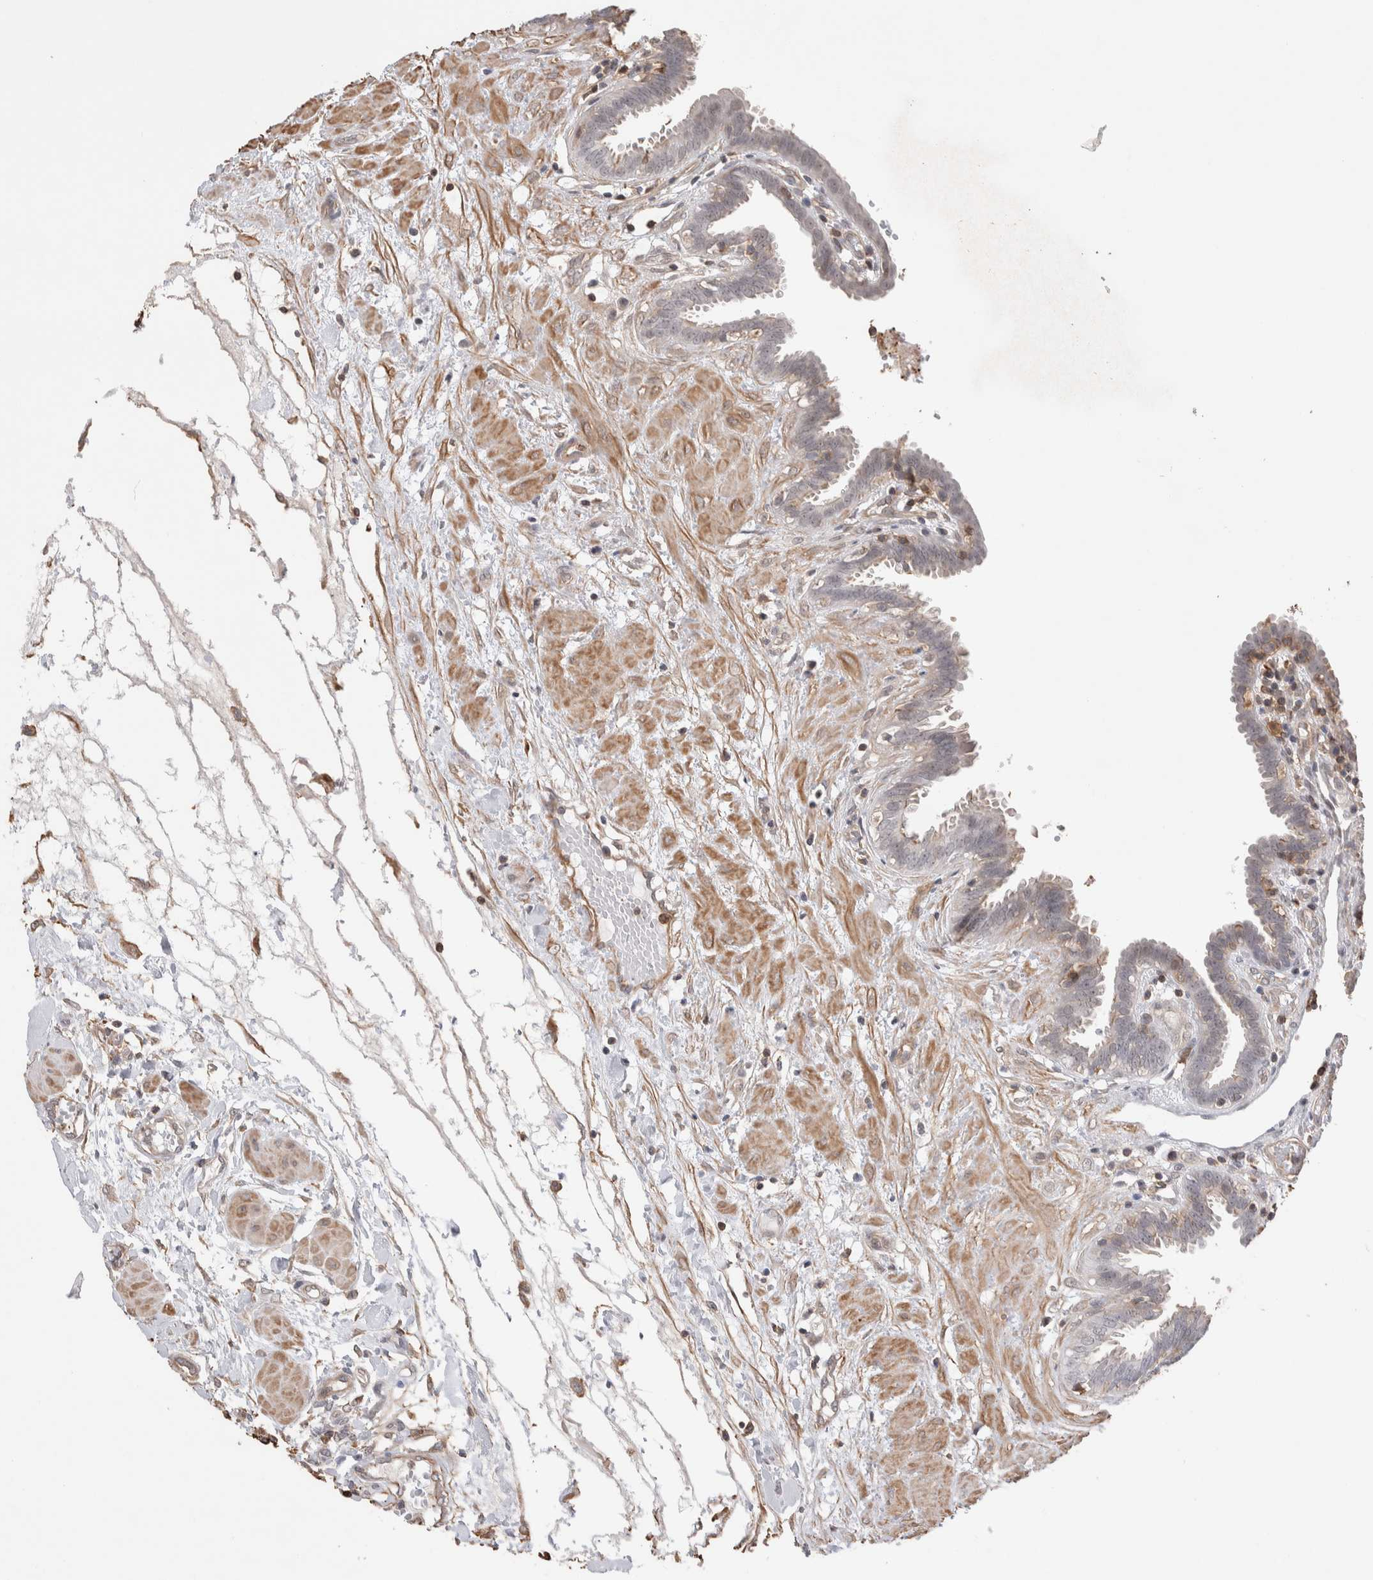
{"staining": {"intensity": "weak", "quantity": "<25%", "location": "cytoplasmic/membranous"}, "tissue": "fallopian tube", "cell_type": "Glandular cells", "image_type": "normal", "snomed": [{"axis": "morphology", "description": "Normal tissue, NOS"}, {"axis": "topography", "description": "Fallopian tube"}, {"axis": "topography", "description": "Placenta"}], "caption": "IHC photomicrograph of unremarkable fallopian tube: fallopian tube stained with DAB (3,3'-diaminobenzidine) reveals no significant protein staining in glandular cells.", "gene": "ZNF704", "patient": {"sex": "female", "age": 32}}